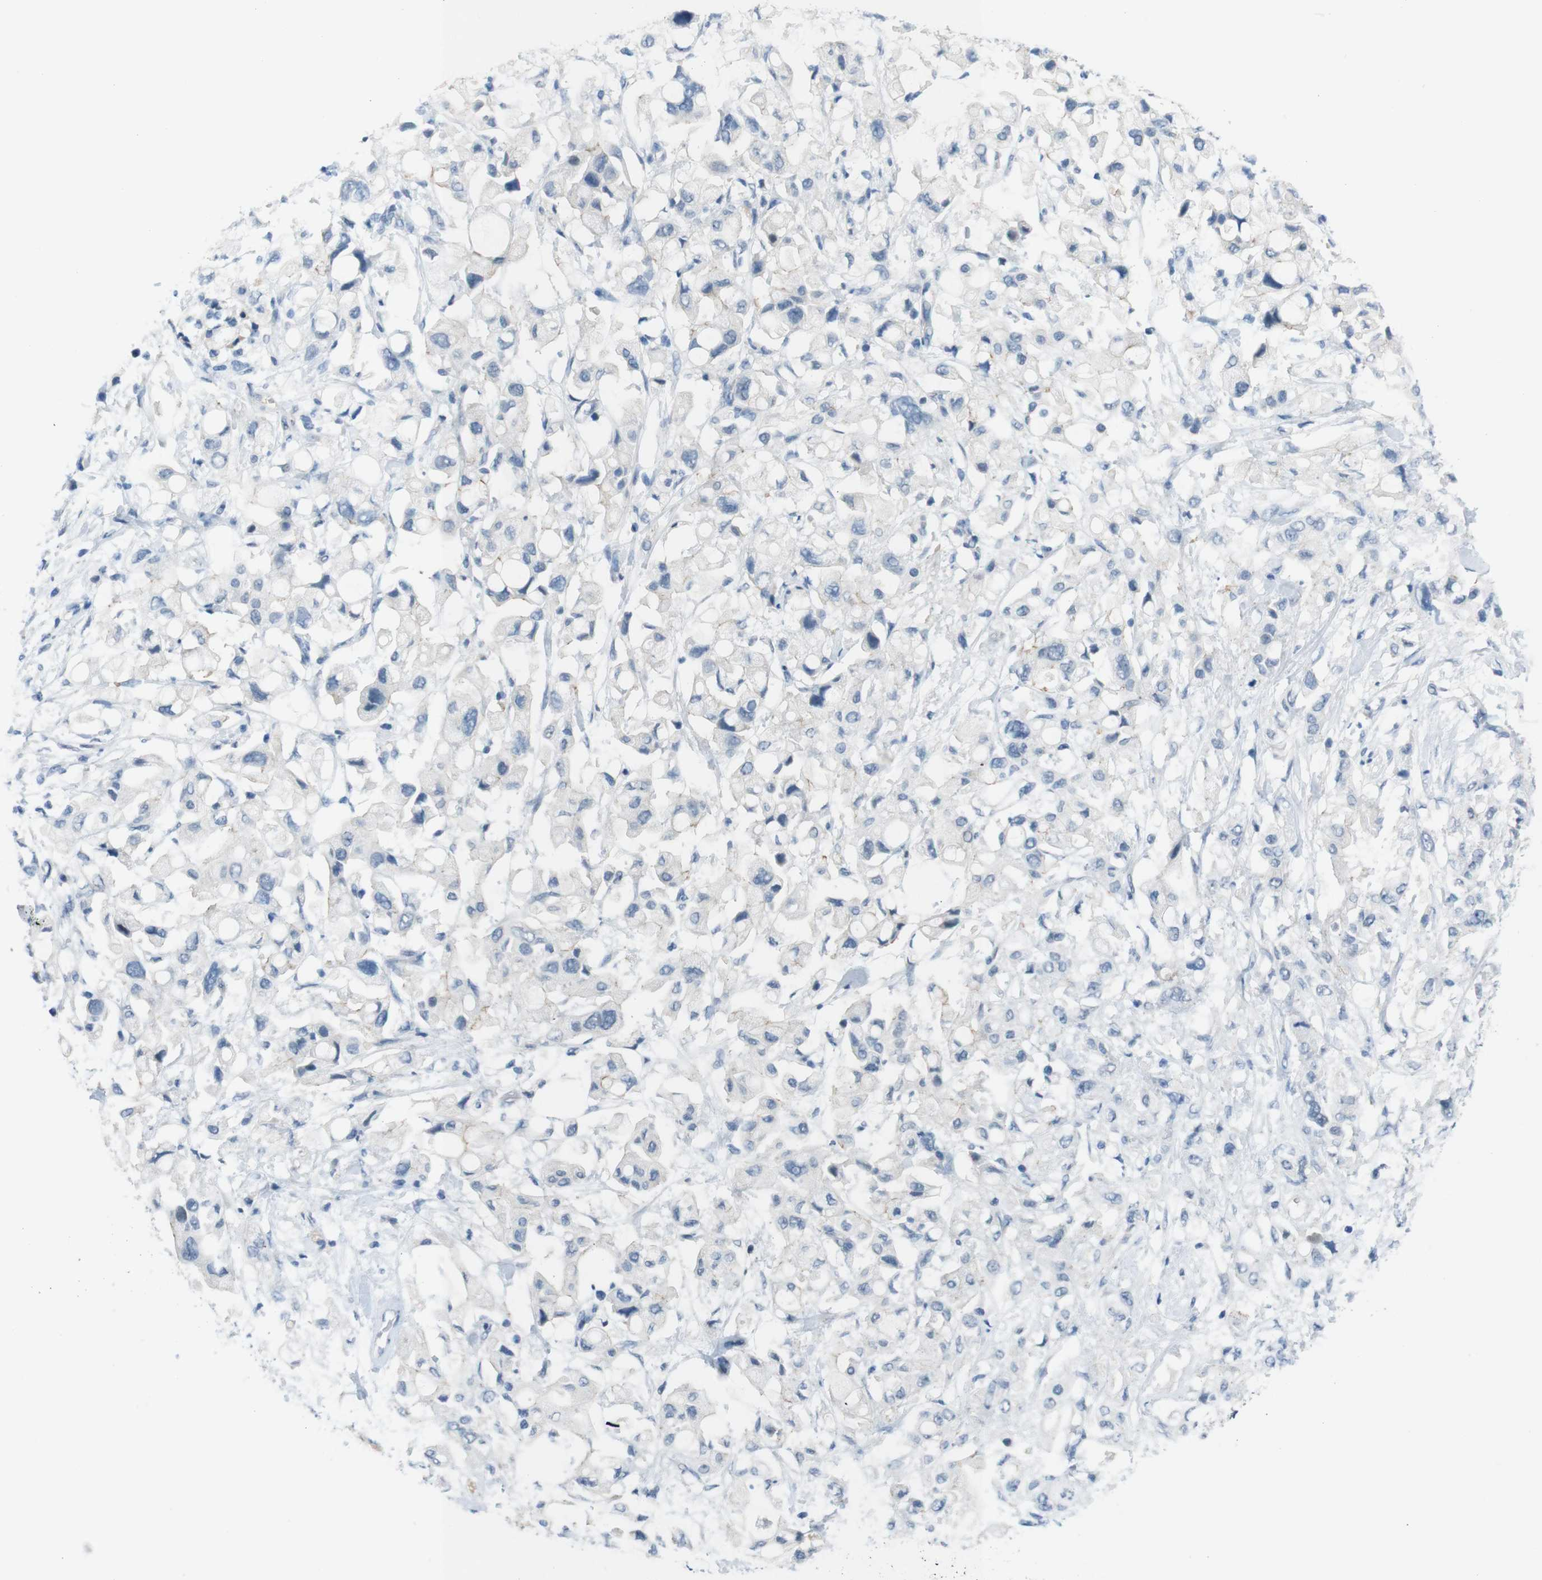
{"staining": {"intensity": "negative", "quantity": "none", "location": "none"}, "tissue": "pancreatic cancer", "cell_type": "Tumor cells", "image_type": "cancer", "snomed": [{"axis": "morphology", "description": "Adenocarcinoma, NOS"}, {"axis": "topography", "description": "Pancreas"}], "caption": "Immunohistochemistry micrograph of human pancreatic cancer (adenocarcinoma) stained for a protein (brown), which demonstrates no positivity in tumor cells. (DAB (3,3'-diaminobenzidine) IHC with hematoxylin counter stain).", "gene": "HRH2", "patient": {"sex": "female", "age": 56}}